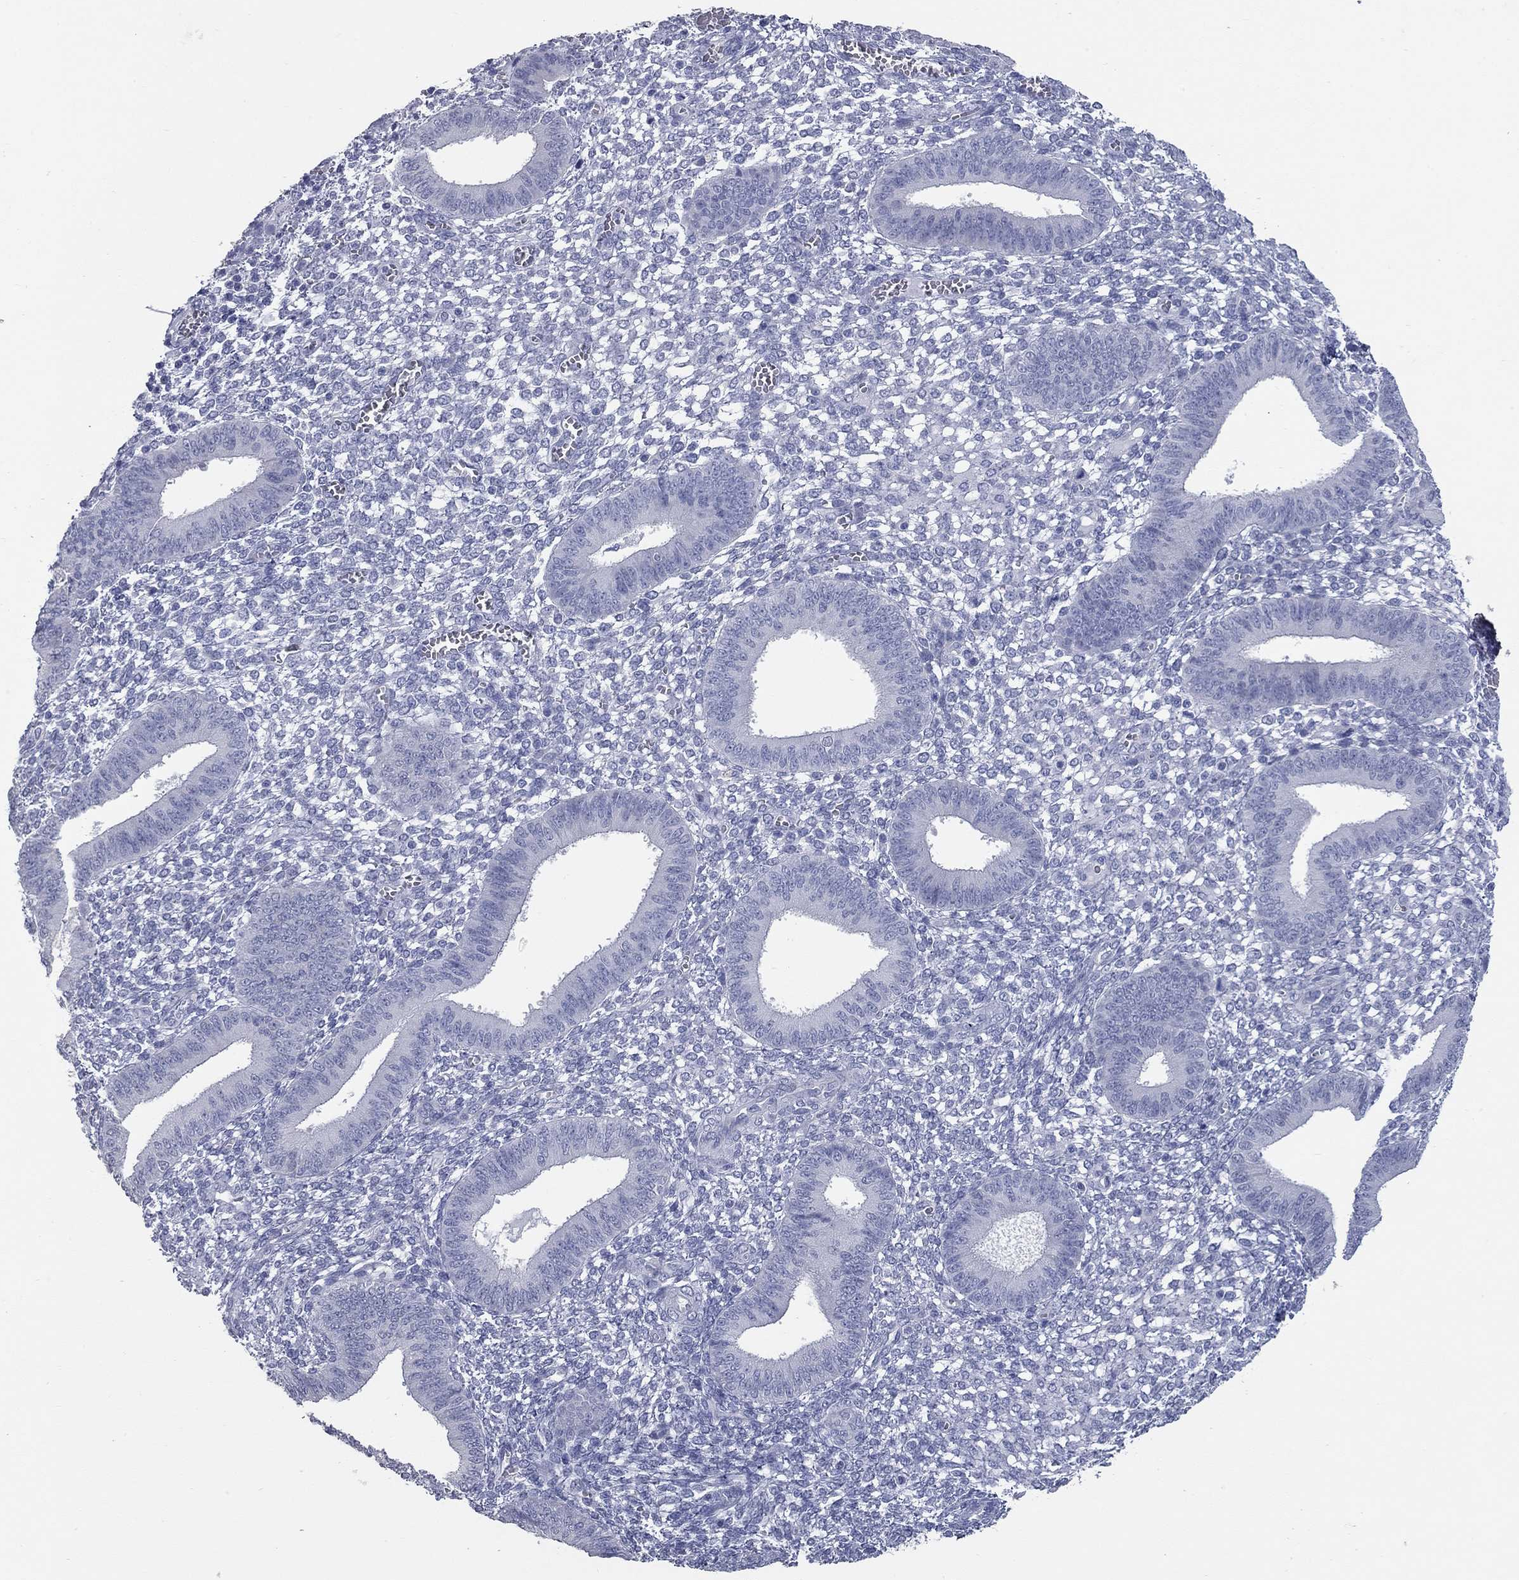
{"staining": {"intensity": "negative", "quantity": "none", "location": "none"}, "tissue": "endometrium", "cell_type": "Cells in endometrial stroma", "image_type": "normal", "snomed": [{"axis": "morphology", "description": "Normal tissue, NOS"}, {"axis": "topography", "description": "Endometrium"}], "caption": "This is an IHC micrograph of unremarkable human endometrium. There is no expression in cells in endometrial stroma.", "gene": "TAC1", "patient": {"sex": "female", "age": 42}}